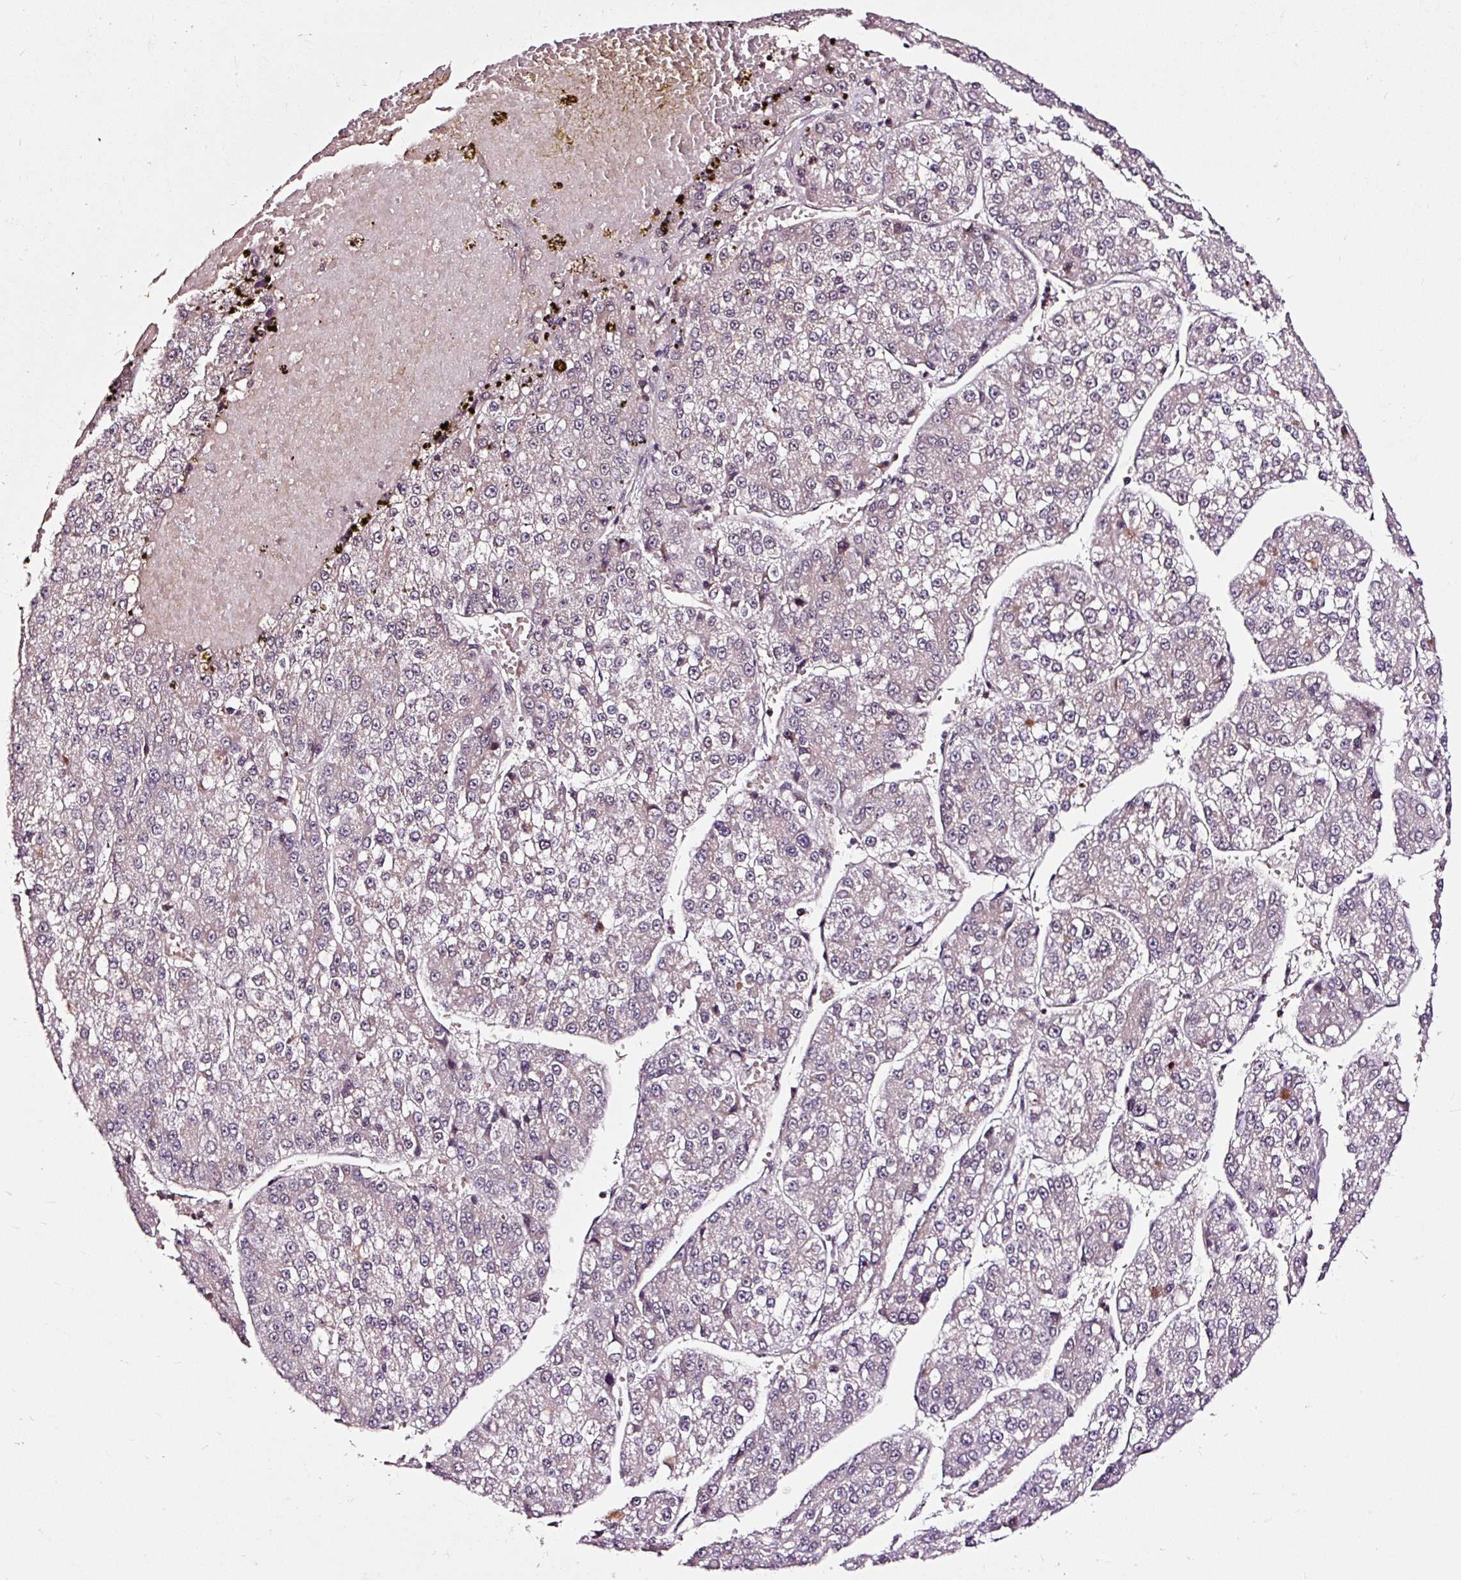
{"staining": {"intensity": "negative", "quantity": "none", "location": "none"}, "tissue": "liver cancer", "cell_type": "Tumor cells", "image_type": "cancer", "snomed": [{"axis": "morphology", "description": "Carcinoma, Hepatocellular, NOS"}, {"axis": "topography", "description": "Liver"}], "caption": "An immunohistochemistry image of hepatocellular carcinoma (liver) is shown. There is no staining in tumor cells of hepatocellular carcinoma (liver).", "gene": "MMS19", "patient": {"sex": "female", "age": 73}}